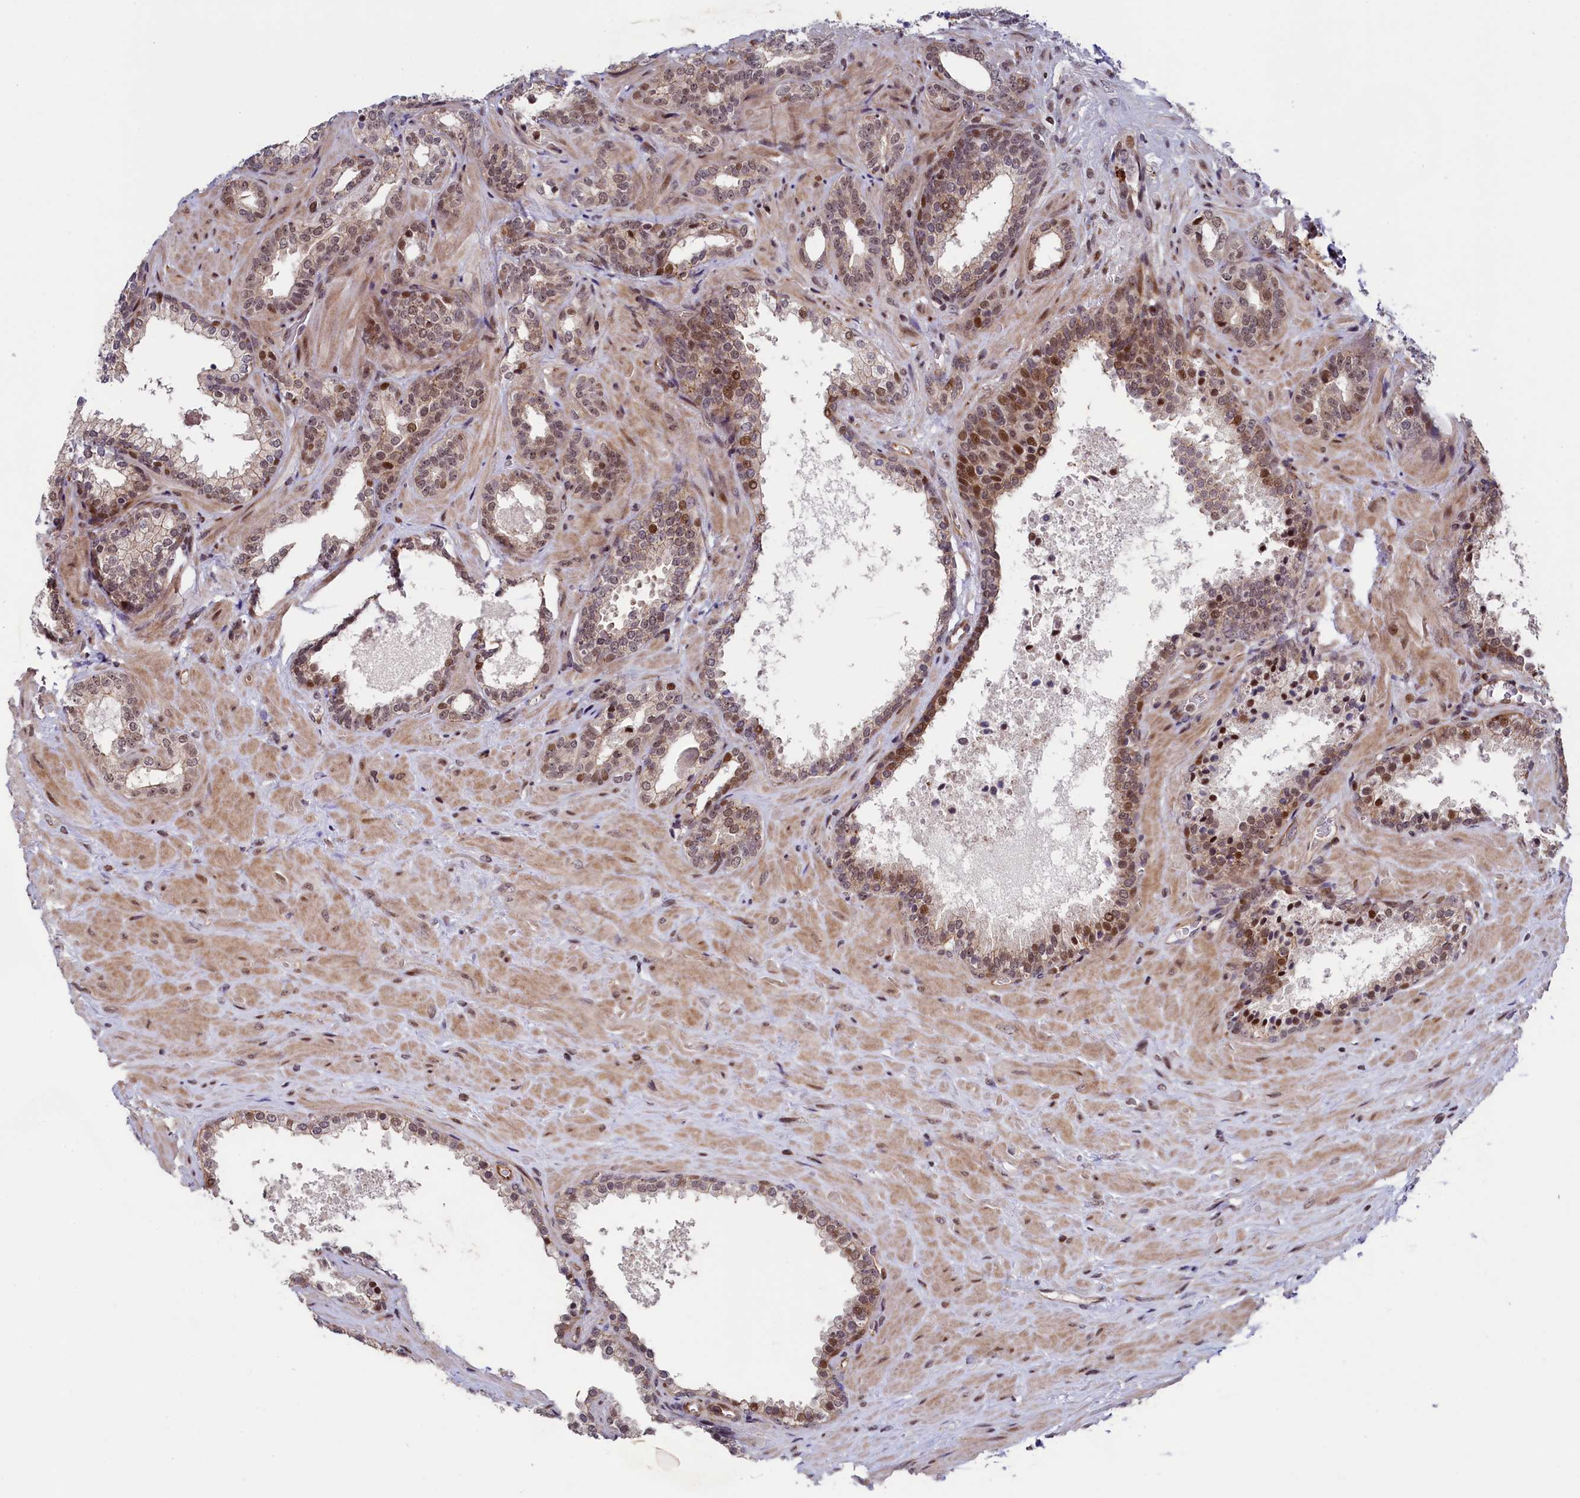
{"staining": {"intensity": "moderate", "quantity": ">75%", "location": "nuclear"}, "tissue": "prostate cancer", "cell_type": "Tumor cells", "image_type": "cancer", "snomed": [{"axis": "morphology", "description": "Adenocarcinoma, High grade"}, {"axis": "topography", "description": "Prostate"}], "caption": "Protein staining of high-grade adenocarcinoma (prostate) tissue demonstrates moderate nuclear expression in about >75% of tumor cells.", "gene": "LEO1", "patient": {"sex": "male", "age": 64}}